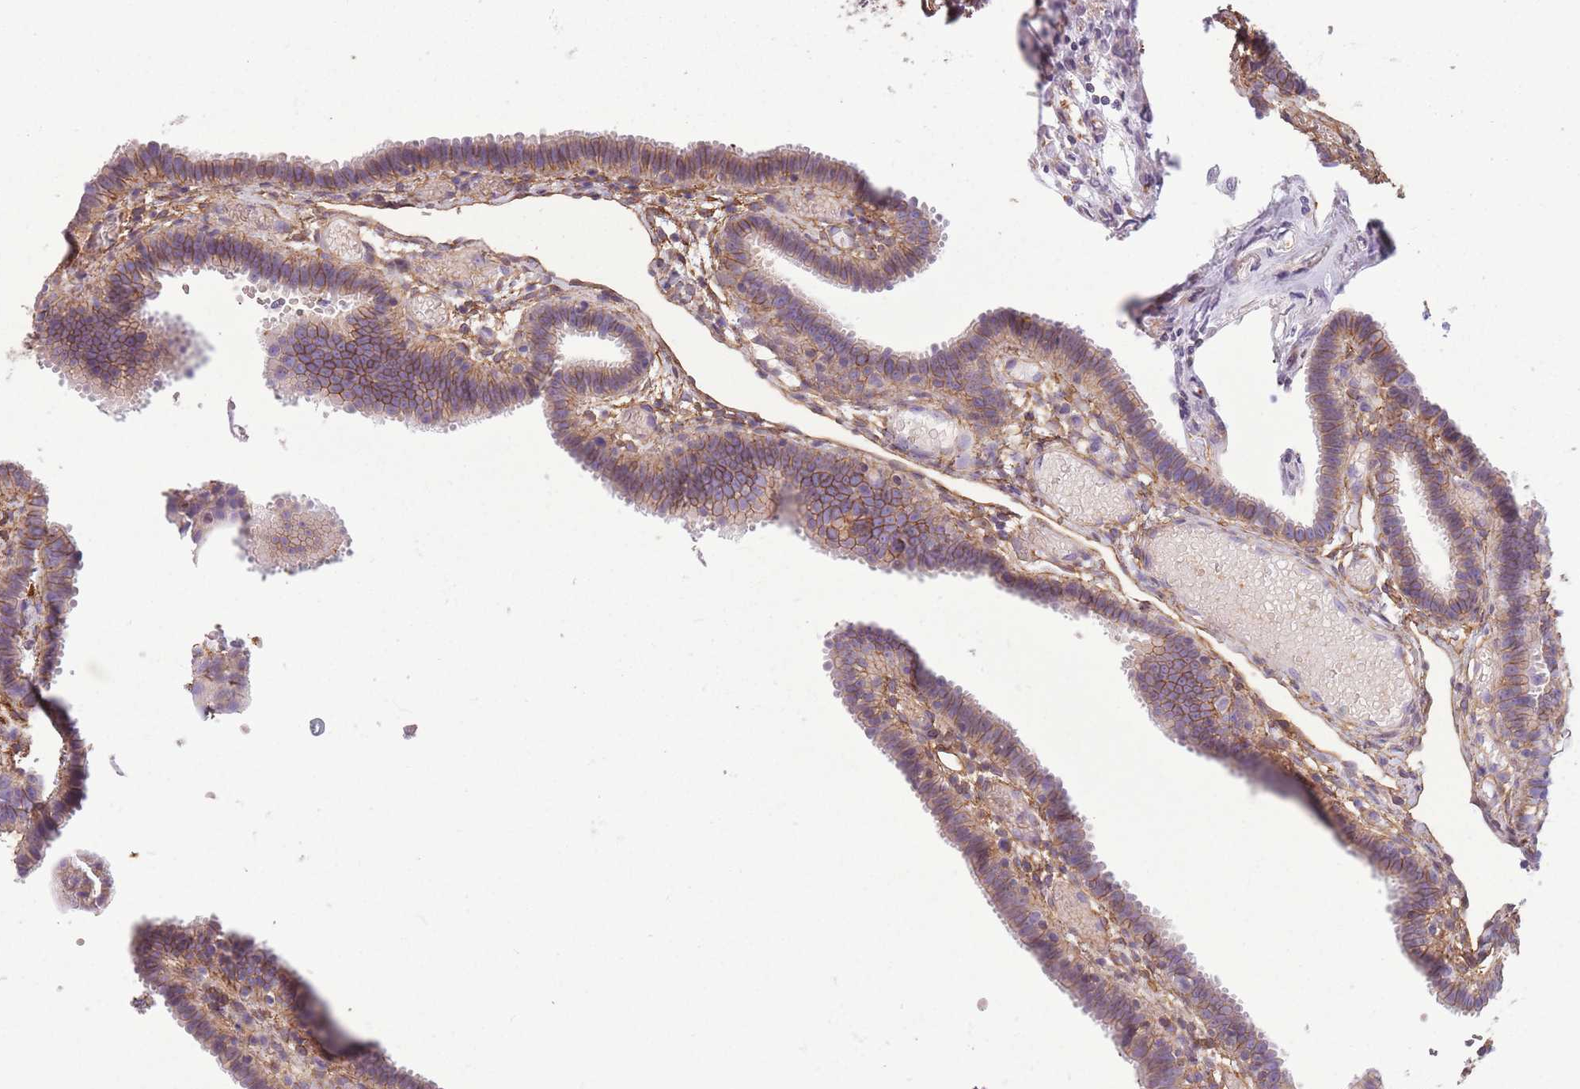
{"staining": {"intensity": "moderate", "quantity": ">75%", "location": "cytoplasmic/membranous"}, "tissue": "fallopian tube", "cell_type": "Glandular cells", "image_type": "normal", "snomed": [{"axis": "morphology", "description": "Normal tissue, NOS"}, {"axis": "topography", "description": "Fallopian tube"}], "caption": "Protein analysis of unremarkable fallopian tube demonstrates moderate cytoplasmic/membranous positivity in approximately >75% of glandular cells.", "gene": "ADD1", "patient": {"sex": "female", "age": 37}}